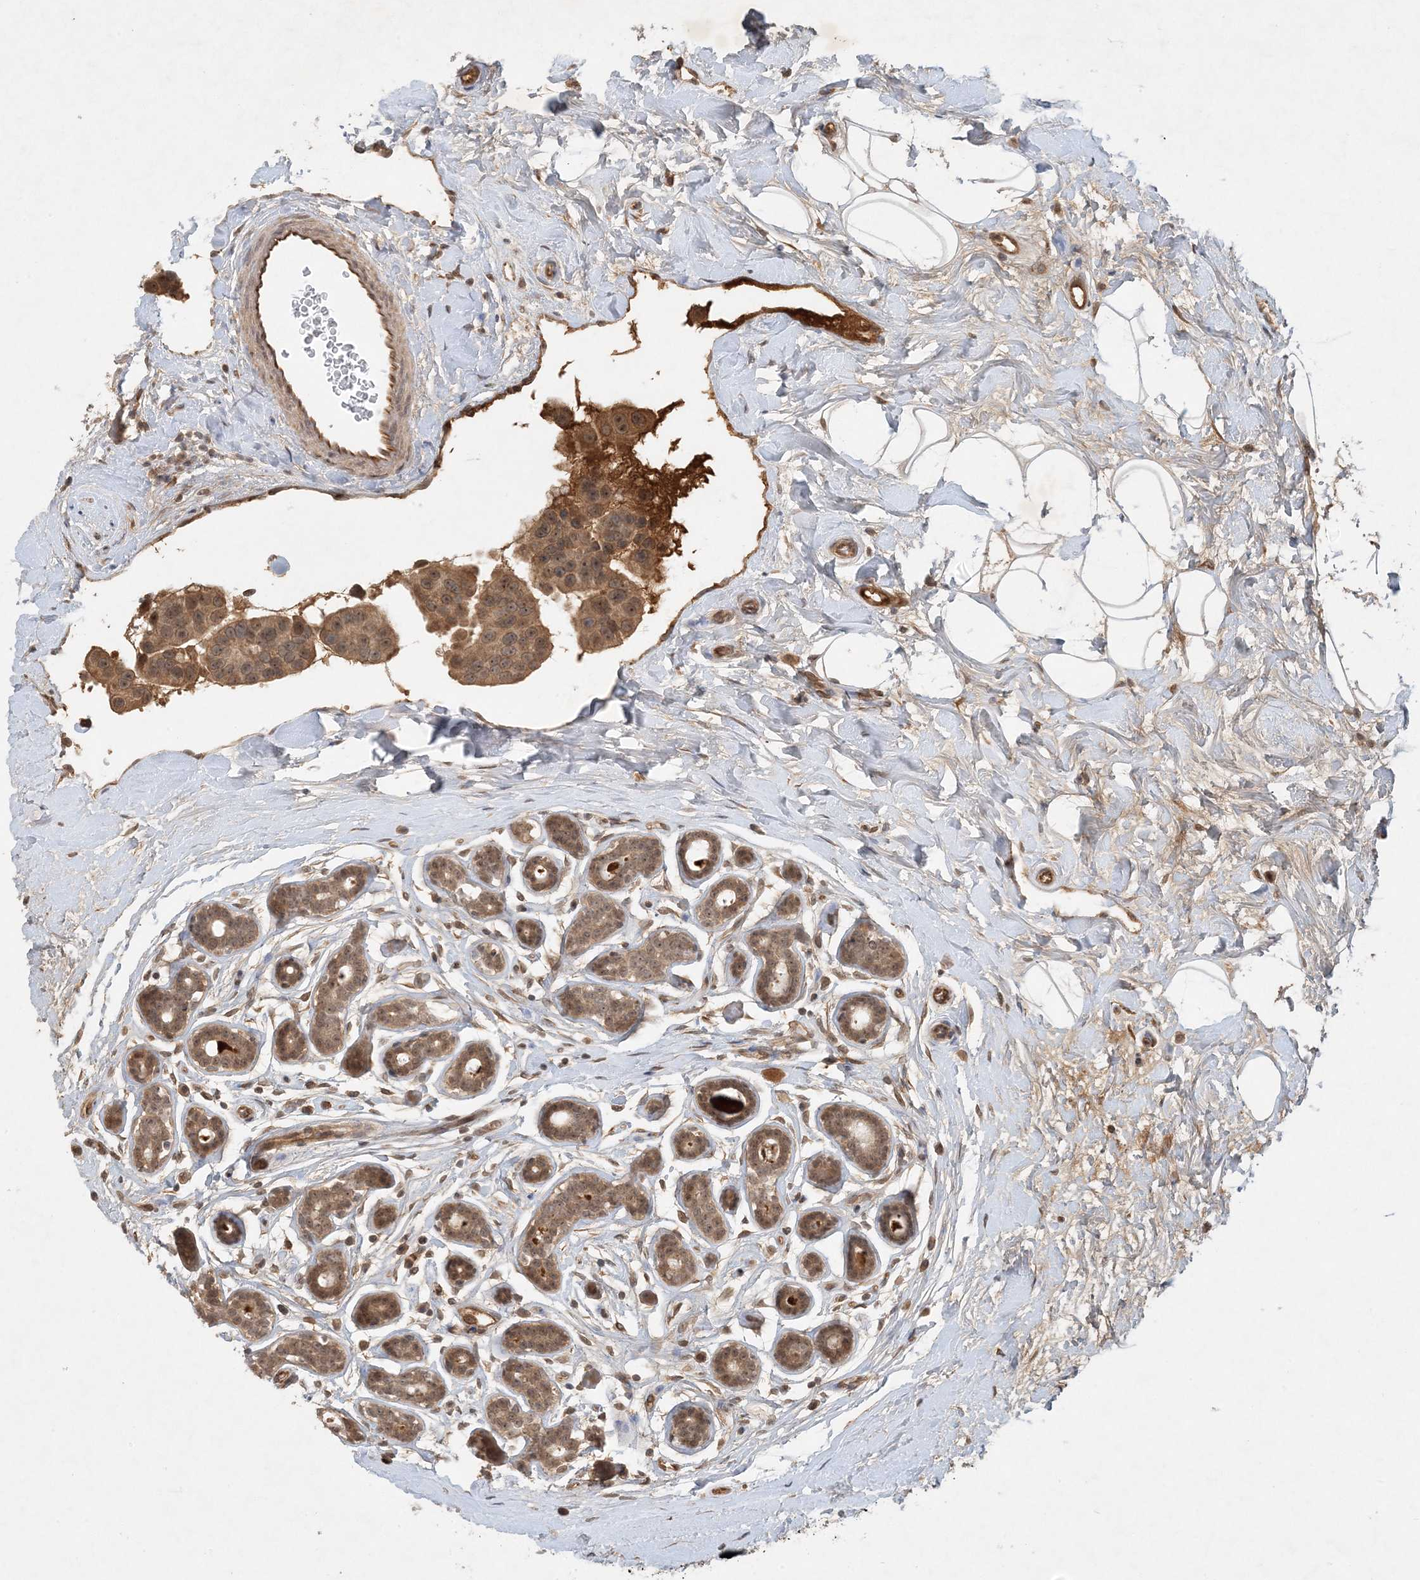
{"staining": {"intensity": "moderate", "quantity": ">75%", "location": "cytoplasmic/membranous,nuclear"}, "tissue": "breast cancer", "cell_type": "Tumor cells", "image_type": "cancer", "snomed": [{"axis": "morphology", "description": "Normal tissue, NOS"}, {"axis": "morphology", "description": "Duct carcinoma"}, {"axis": "topography", "description": "Breast"}], "caption": "Immunohistochemical staining of human breast cancer shows medium levels of moderate cytoplasmic/membranous and nuclear expression in about >75% of tumor cells.", "gene": "ZCCHC4", "patient": {"sex": "female", "age": 39}}